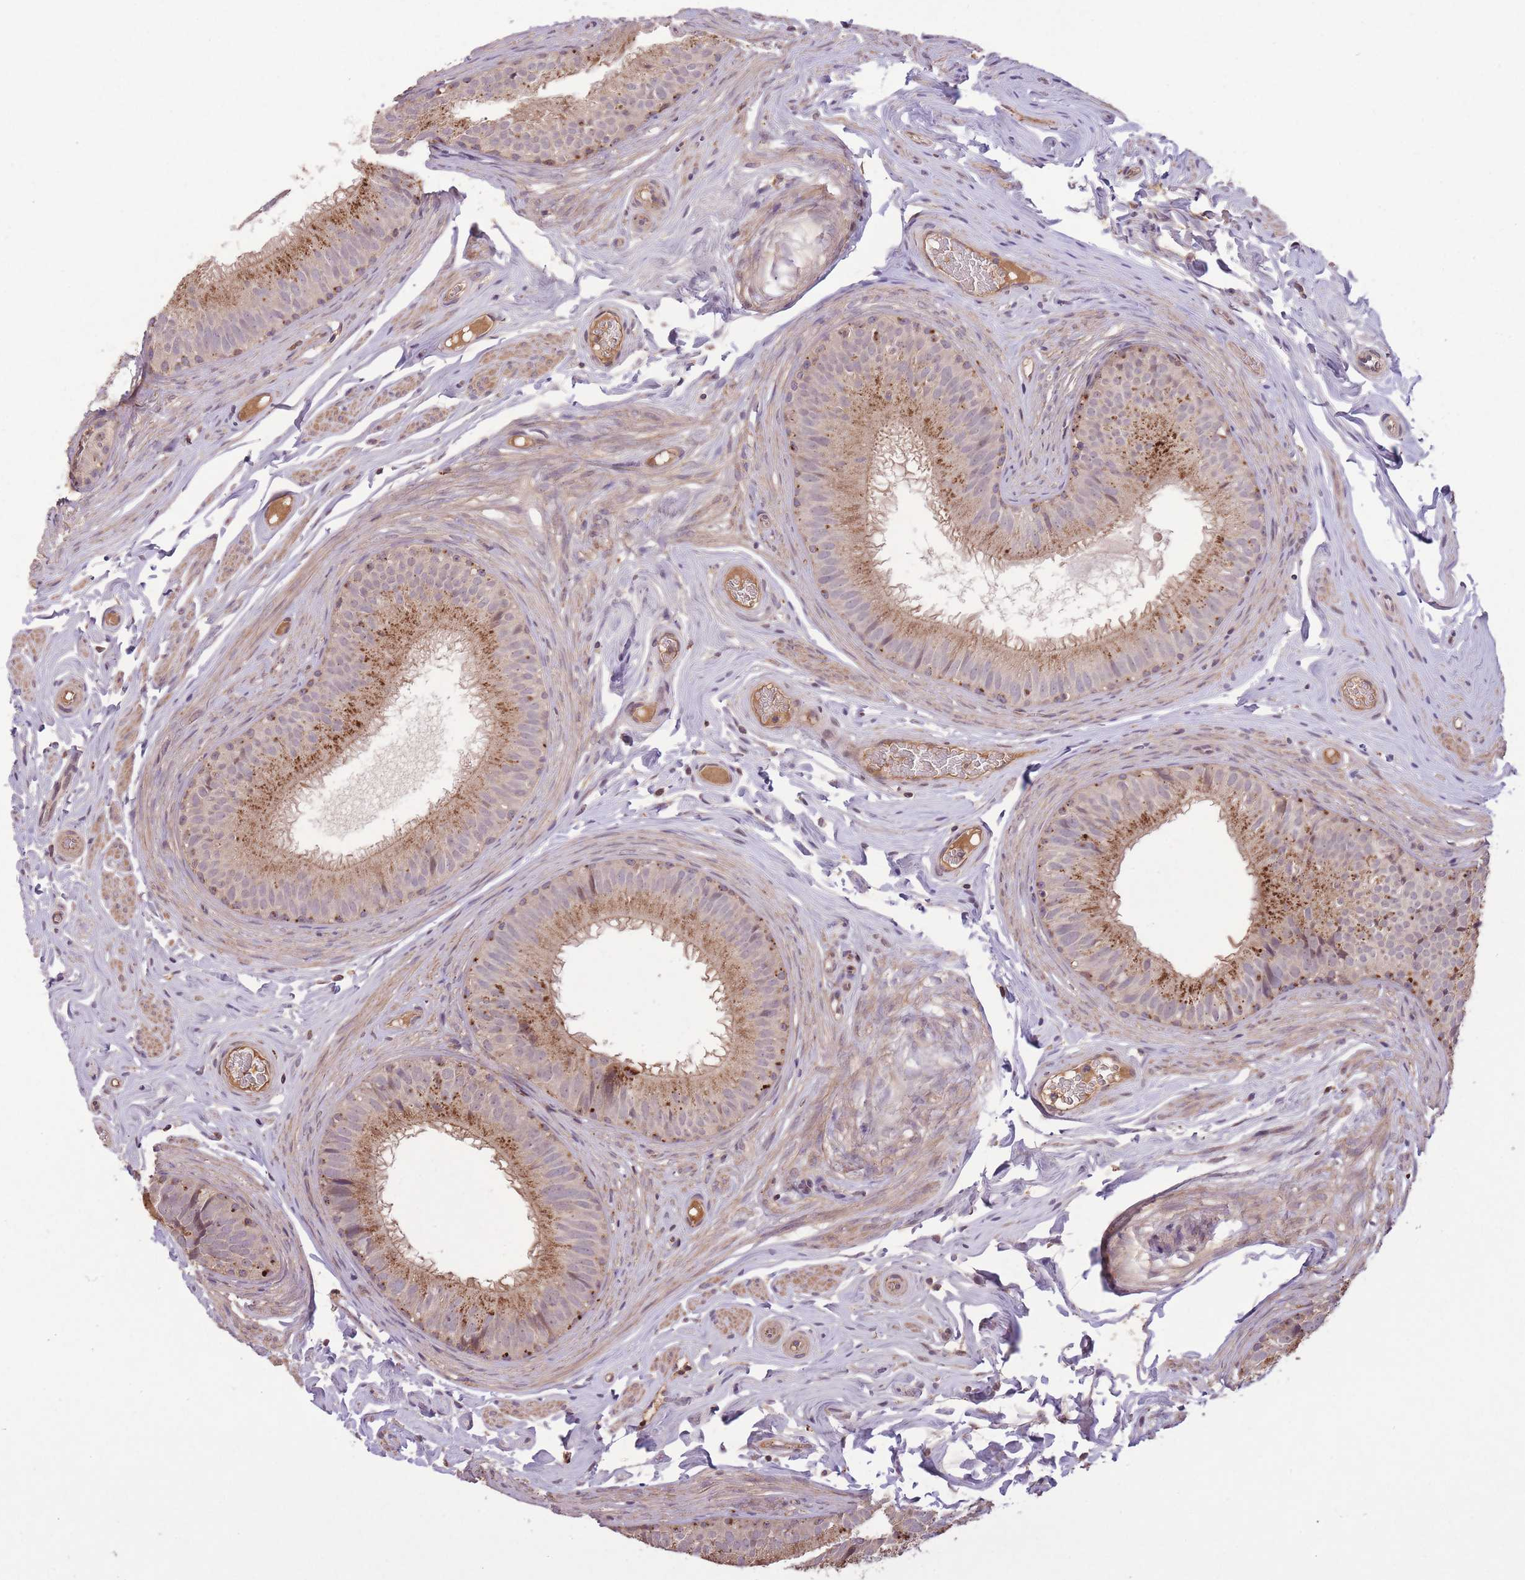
{"staining": {"intensity": "moderate", "quantity": "25%-75%", "location": "cytoplasmic/membranous"}, "tissue": "epididymis", "cell_type": "Glandular cells", "image_type": "normal", "snomed": [{"axis": "morphology", "description": "Normal tissue, NOS"}, {"axis": "topography", "description": "Epididymis, spermatic cord, NOS"}], "caption": "High-power microscopy captured an IHC histopathology image of benign epididymis, revealing moderate cytoplasmic/membranous expression in approximately 25%-75% of glandular cells.", "gene": "POLR3F", "patient": {"sex": "male", "age": 25}}